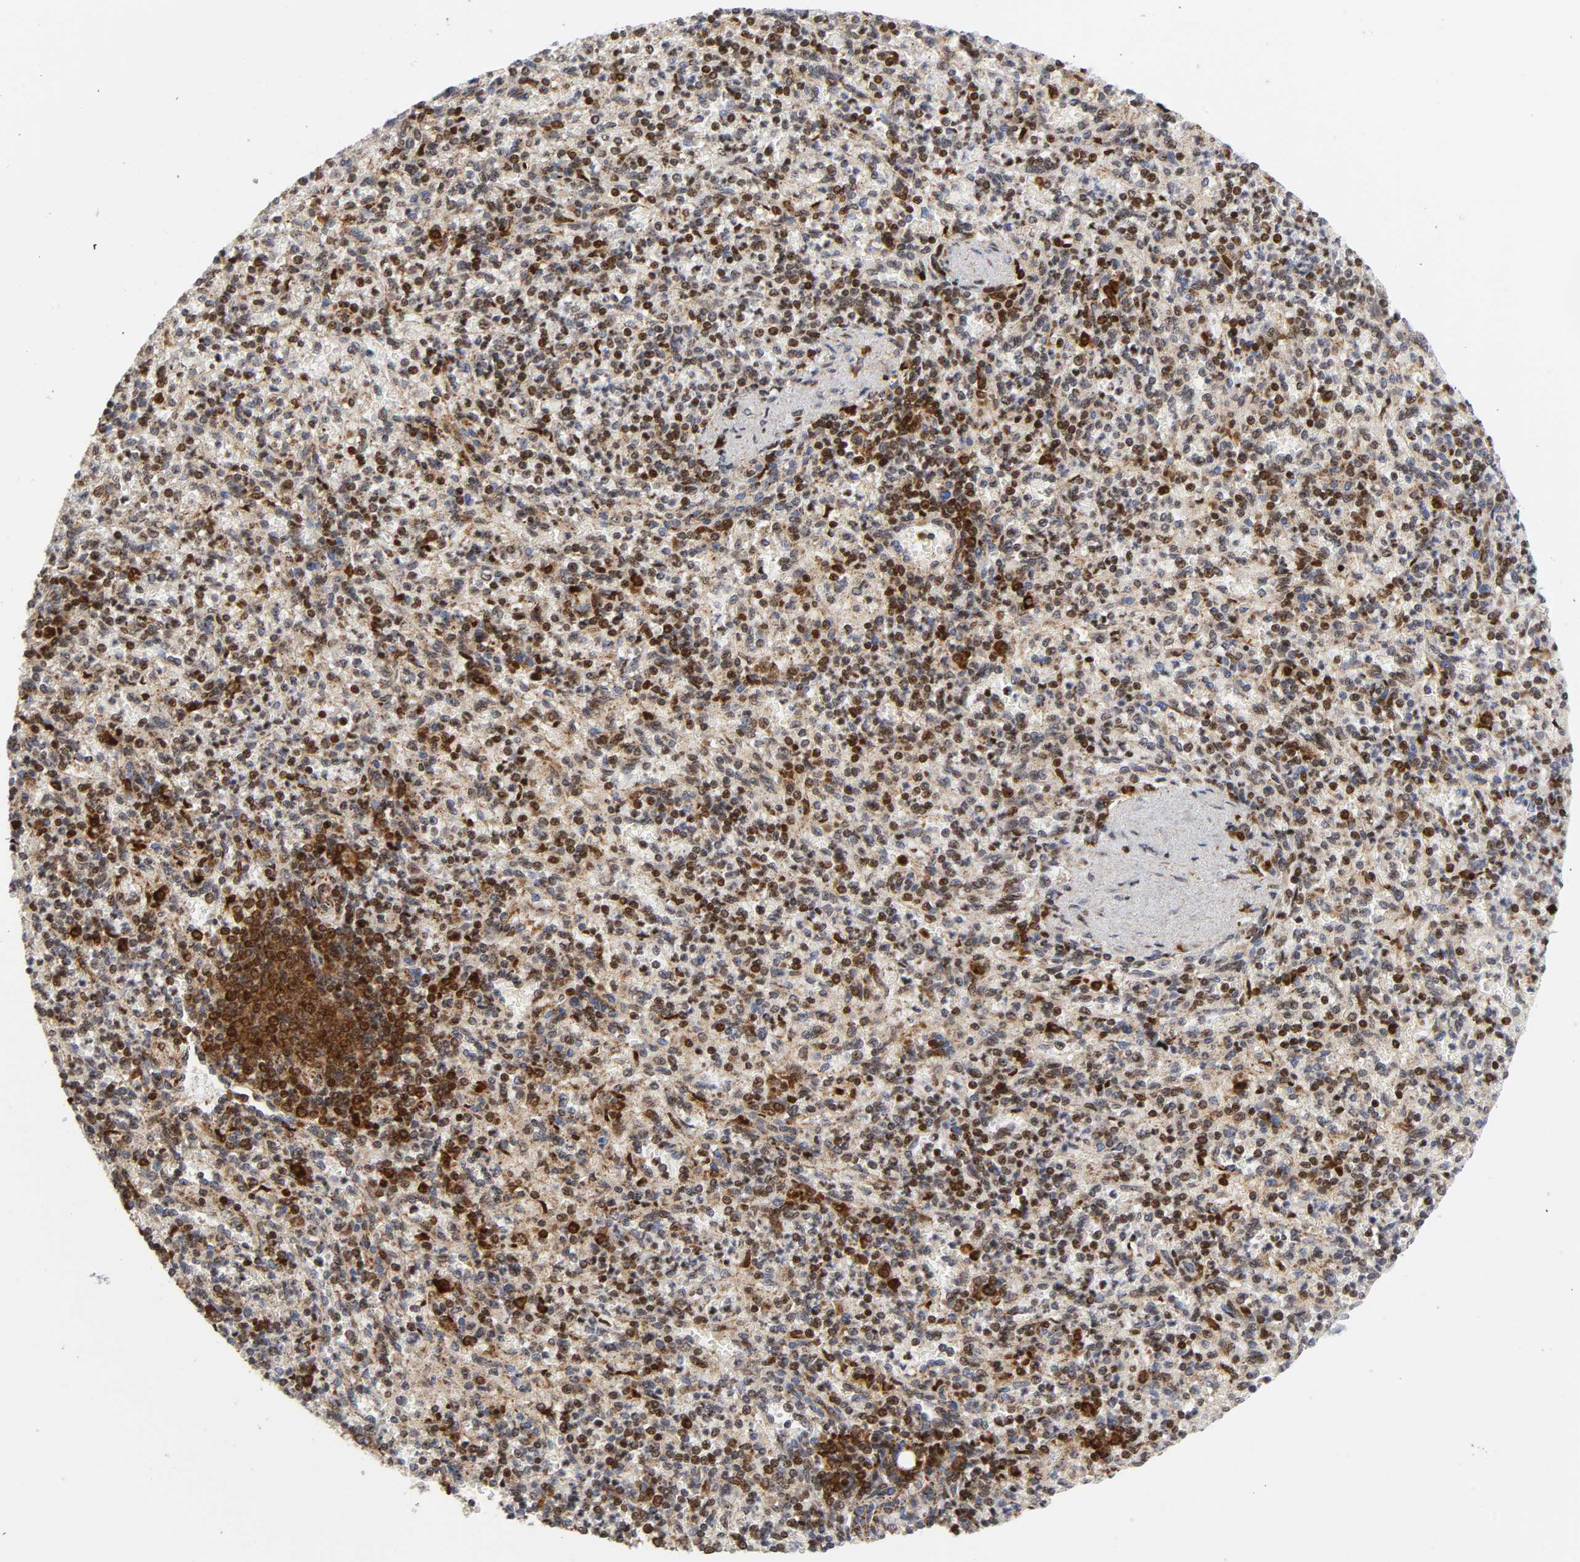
{"staining": {"intensity": "moderate", "quantity": ">75%", "location": "cytoplasmic/membranous,nuclear"}, "tissue": "spleen", "cell_type": "Cells in red pulp", "image_type": "normal", "snomed": [{"axis": "morphology", "description": "Normal tissue, NOS"}, {"axis": "topography", "description": "Spleen"}], "caption": "Moderate cytoplasmic/membranous,nuclear positivity is identified in approximately >75% of cells in red pulp in unremarkable spleen.", "gene": "CYCS", "patient": {"sex": "female", "age": 74}}